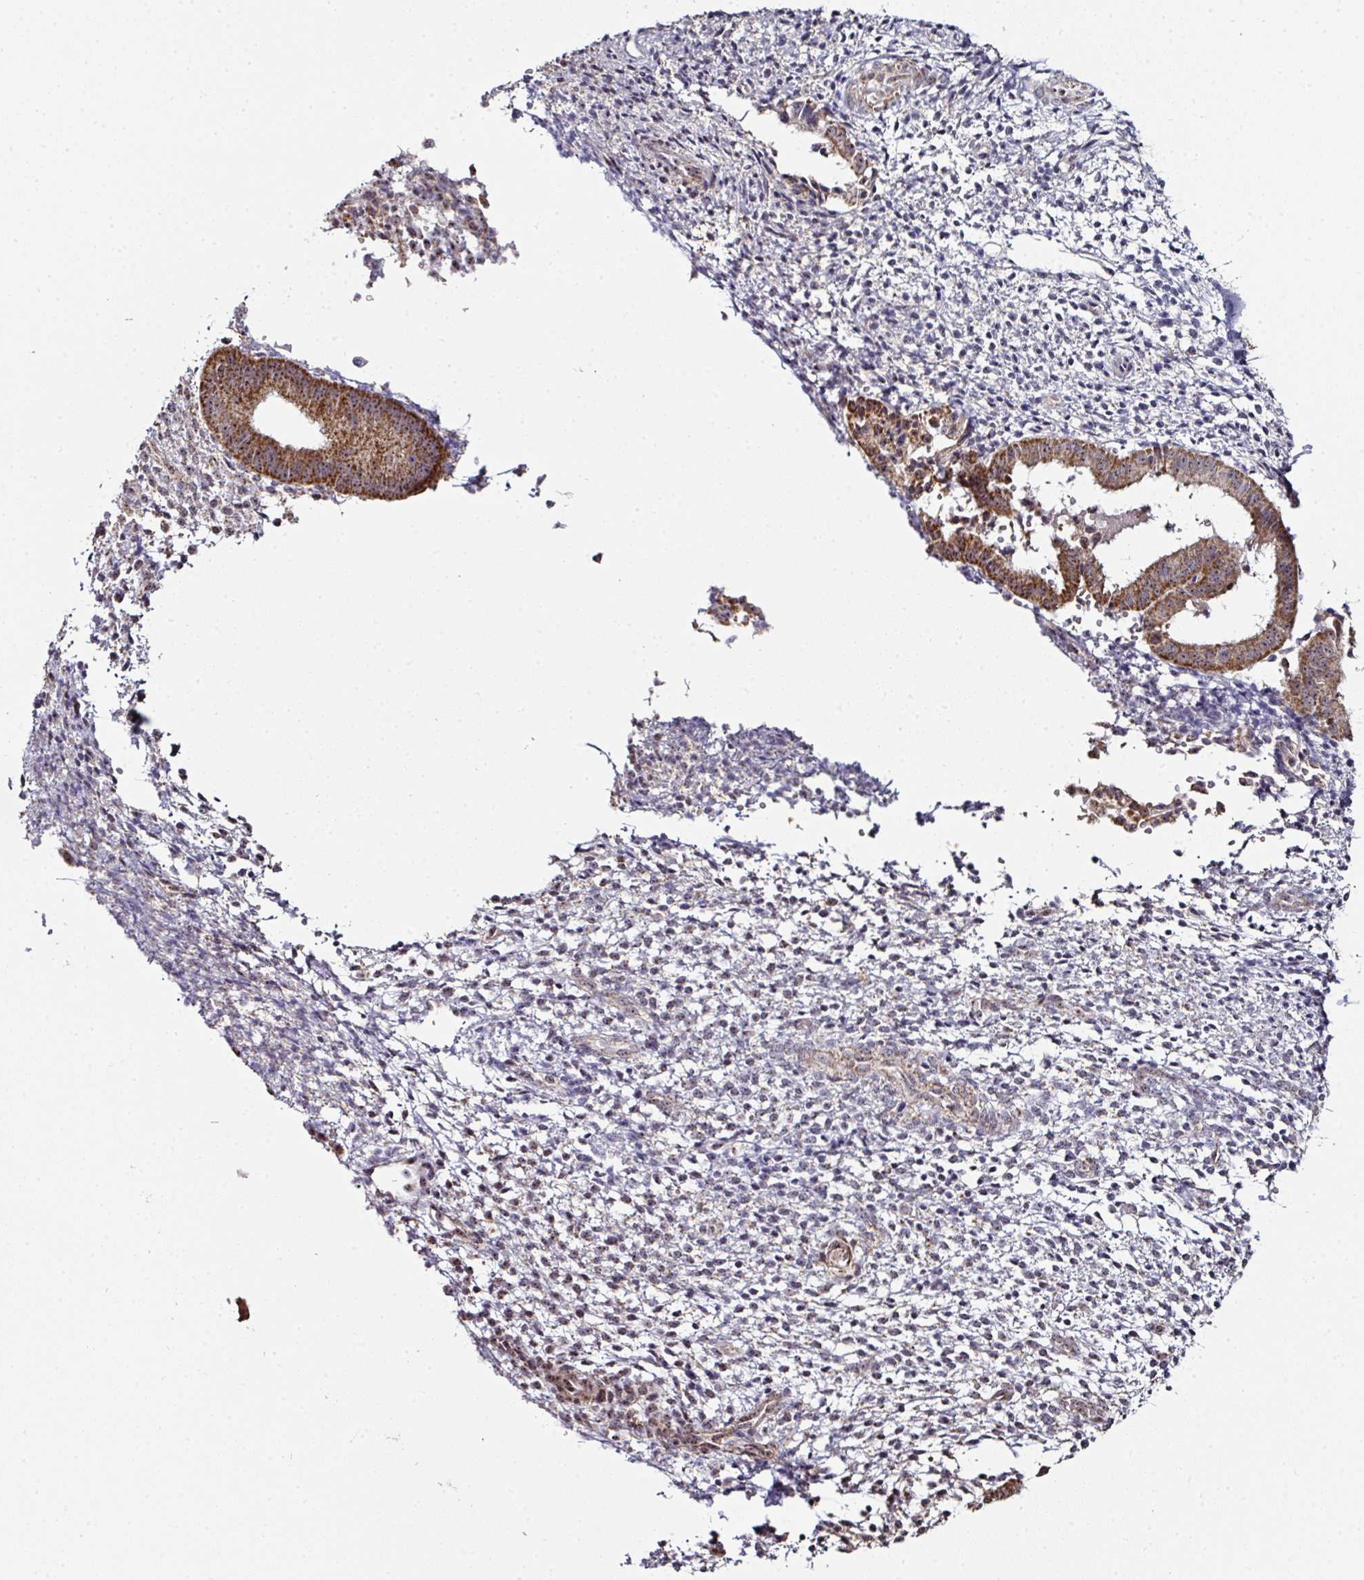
{"staining": {"intensity": "negative", "quantity": "none", "location": "none"}, "tissue": "endometrium", "cell_type": "Cells in endometrial stroma", "image_type": "normal", "snomed": [{"axis": "morphology", "description": "Normal tissue, NOS"}, {"axis": "topography", "description": "Endometrium"}], "caption": "Cells in endometrial stroma are negative for brown protein staining in benign endometrium. (DAB immunohistochemistry visualized using brightfield microscopy, high magnification).", "gene": "NACC2", "patient": {"sex": "female", "age": 49}}